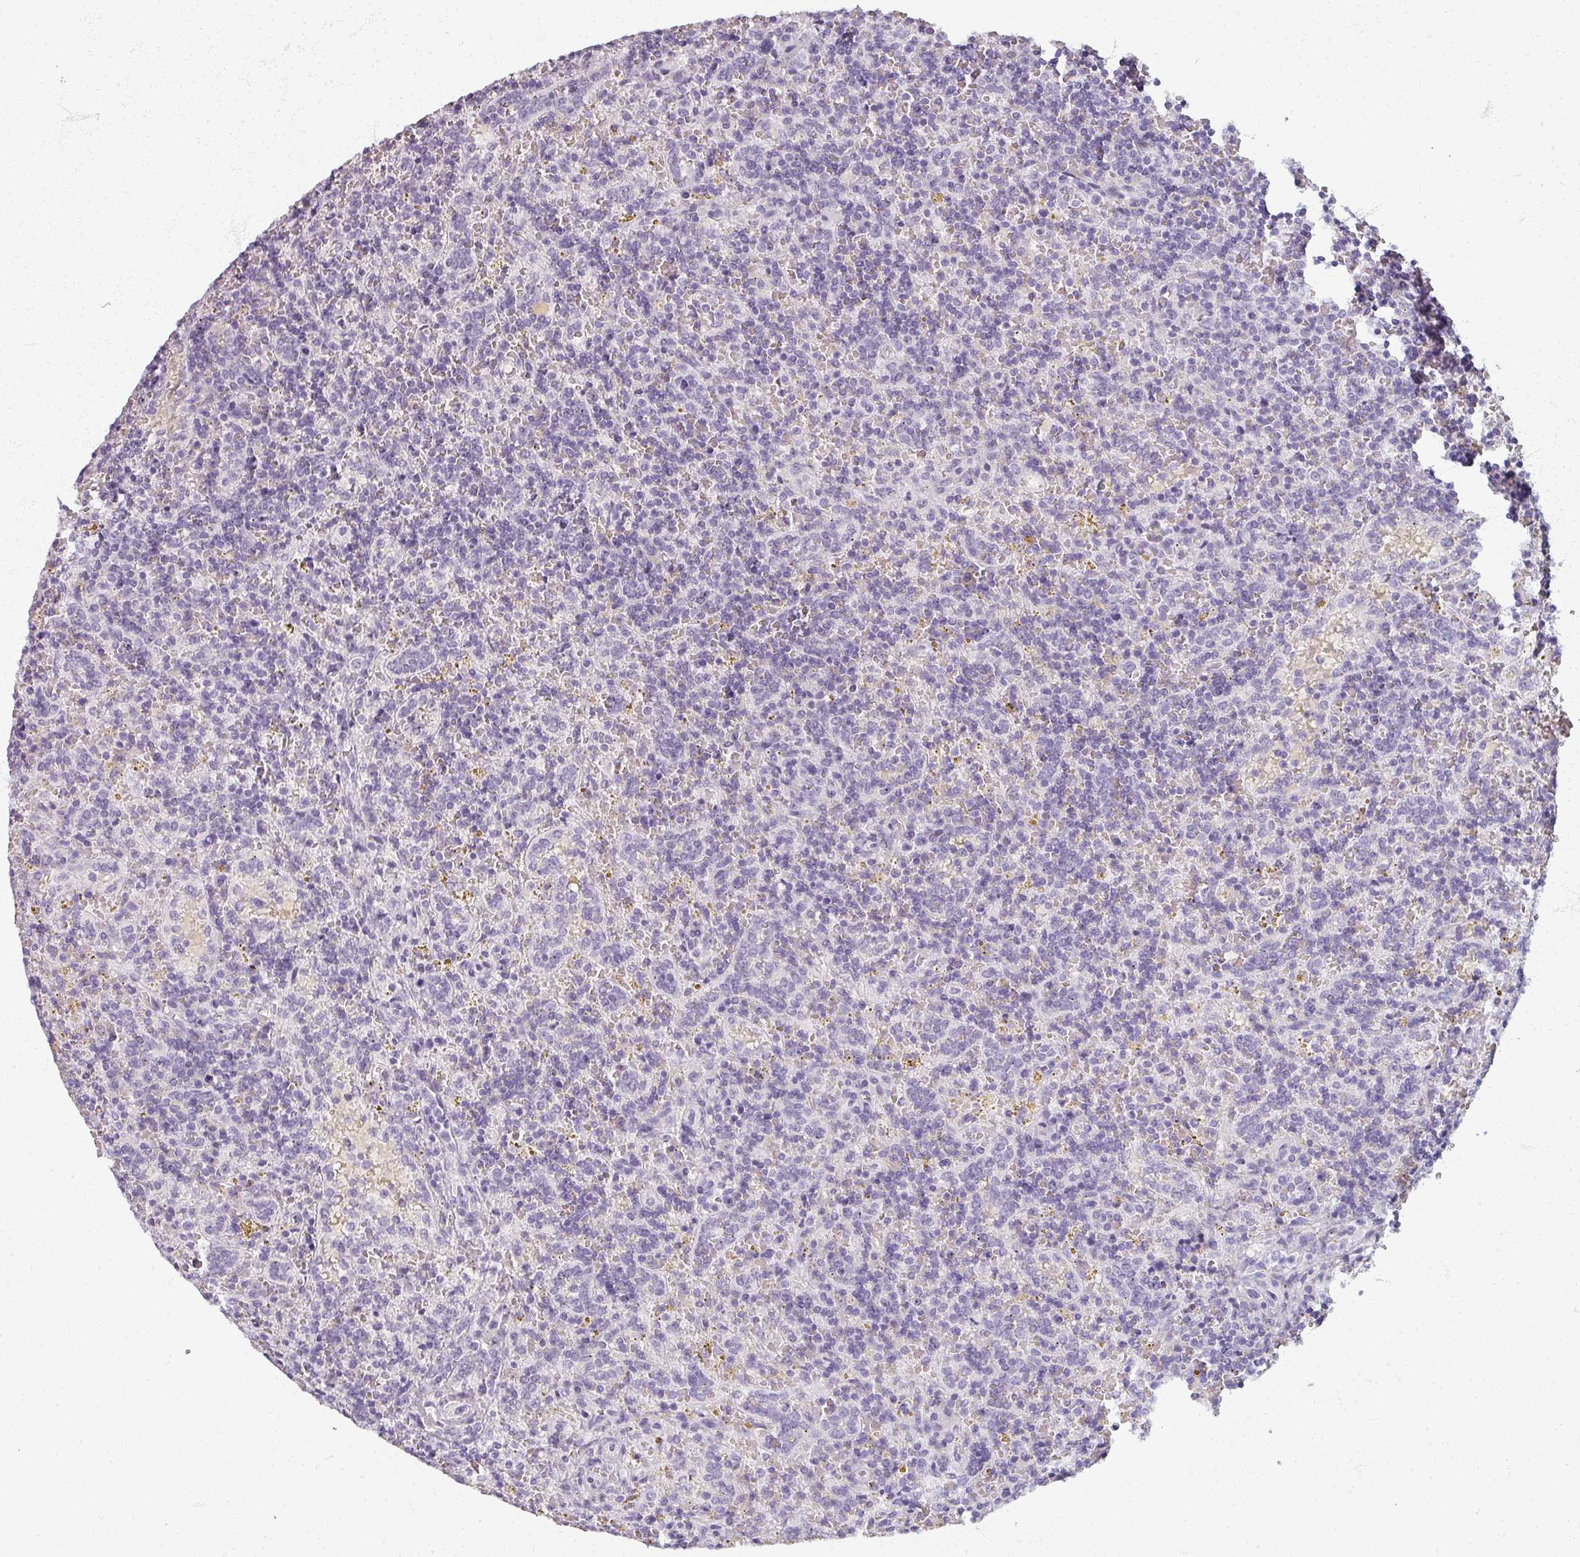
{"staining": {"intensity": "negative", "quantity": "none", "location": "none"}, "tissue": "lymphoma", "cell_type": "Tumor cells", "image_type": "cancer", "snomed": [{"axis": "morphology", "description": "Malignant lymphoma, non-Hodgkin's type, Low grade"}, {"axis": "topography", "description": "Spleen"}], "caption": "High magnification brightfield microscopy of lymphoma stained with DAB (brown) and counterstained with hematoxylin (blue): tumor cells show no significant staining.", "gene": "REG3G", "patient": {"sex": "male", "age": 67}}